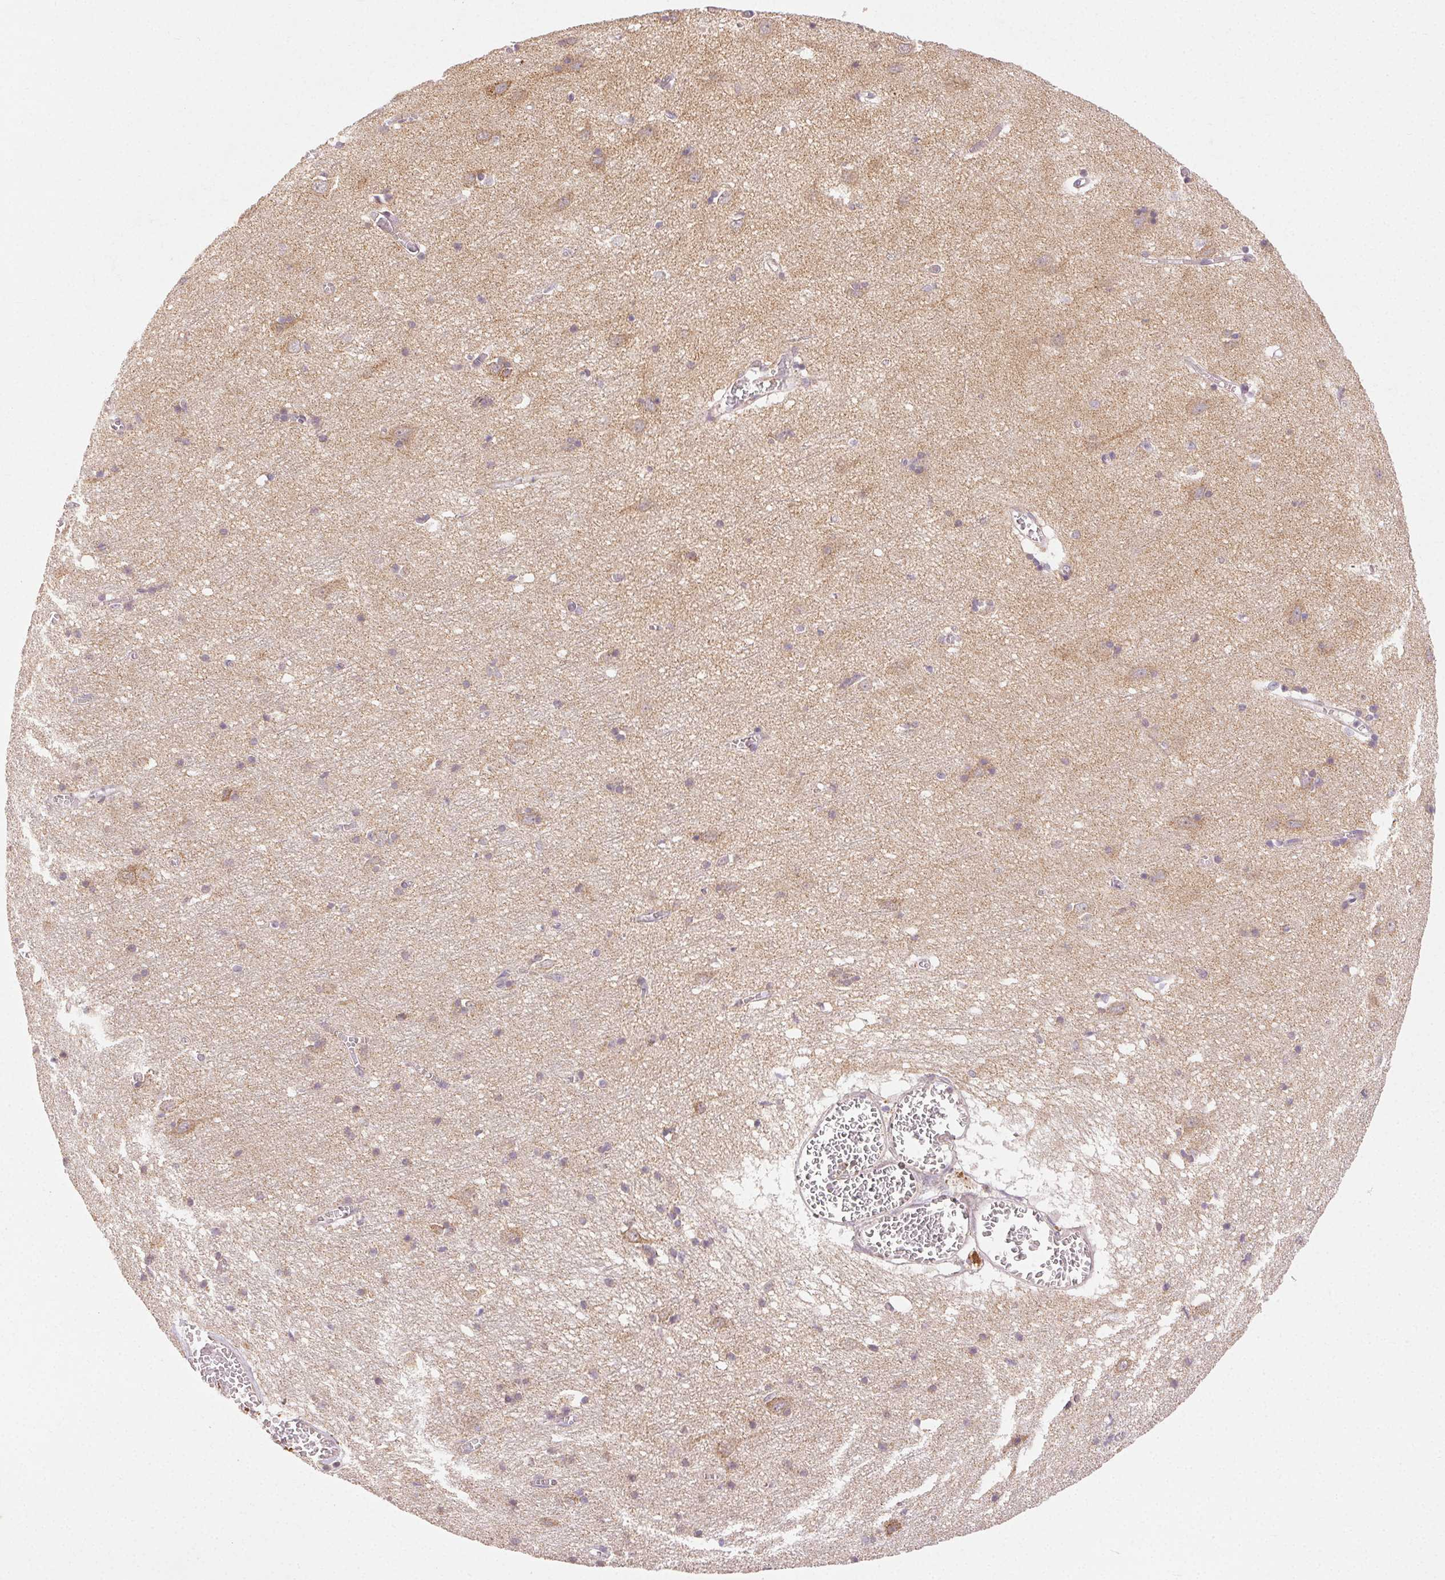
{"staining": {"intensity": "negative", "quantity": "none", "location": "none"}, "tissue": "cerebral cortex", "cell_type": "Endothelial cells", "image_type": "normal", "snomed": [{"axis": "morphology", "description": "Normal tissue, NOS"}, {"axis": "topography", "description": "Cerebral cortex"}], "caption": "A high-resolution image shows IHC staining of benign cerebral cortex, which demonstrates no significant staining in endothelial cells. (IHC, brightfield microscopy, high magnification).", "gene": "CLASP1", "patient": {"sex": "male", "age": 70}}